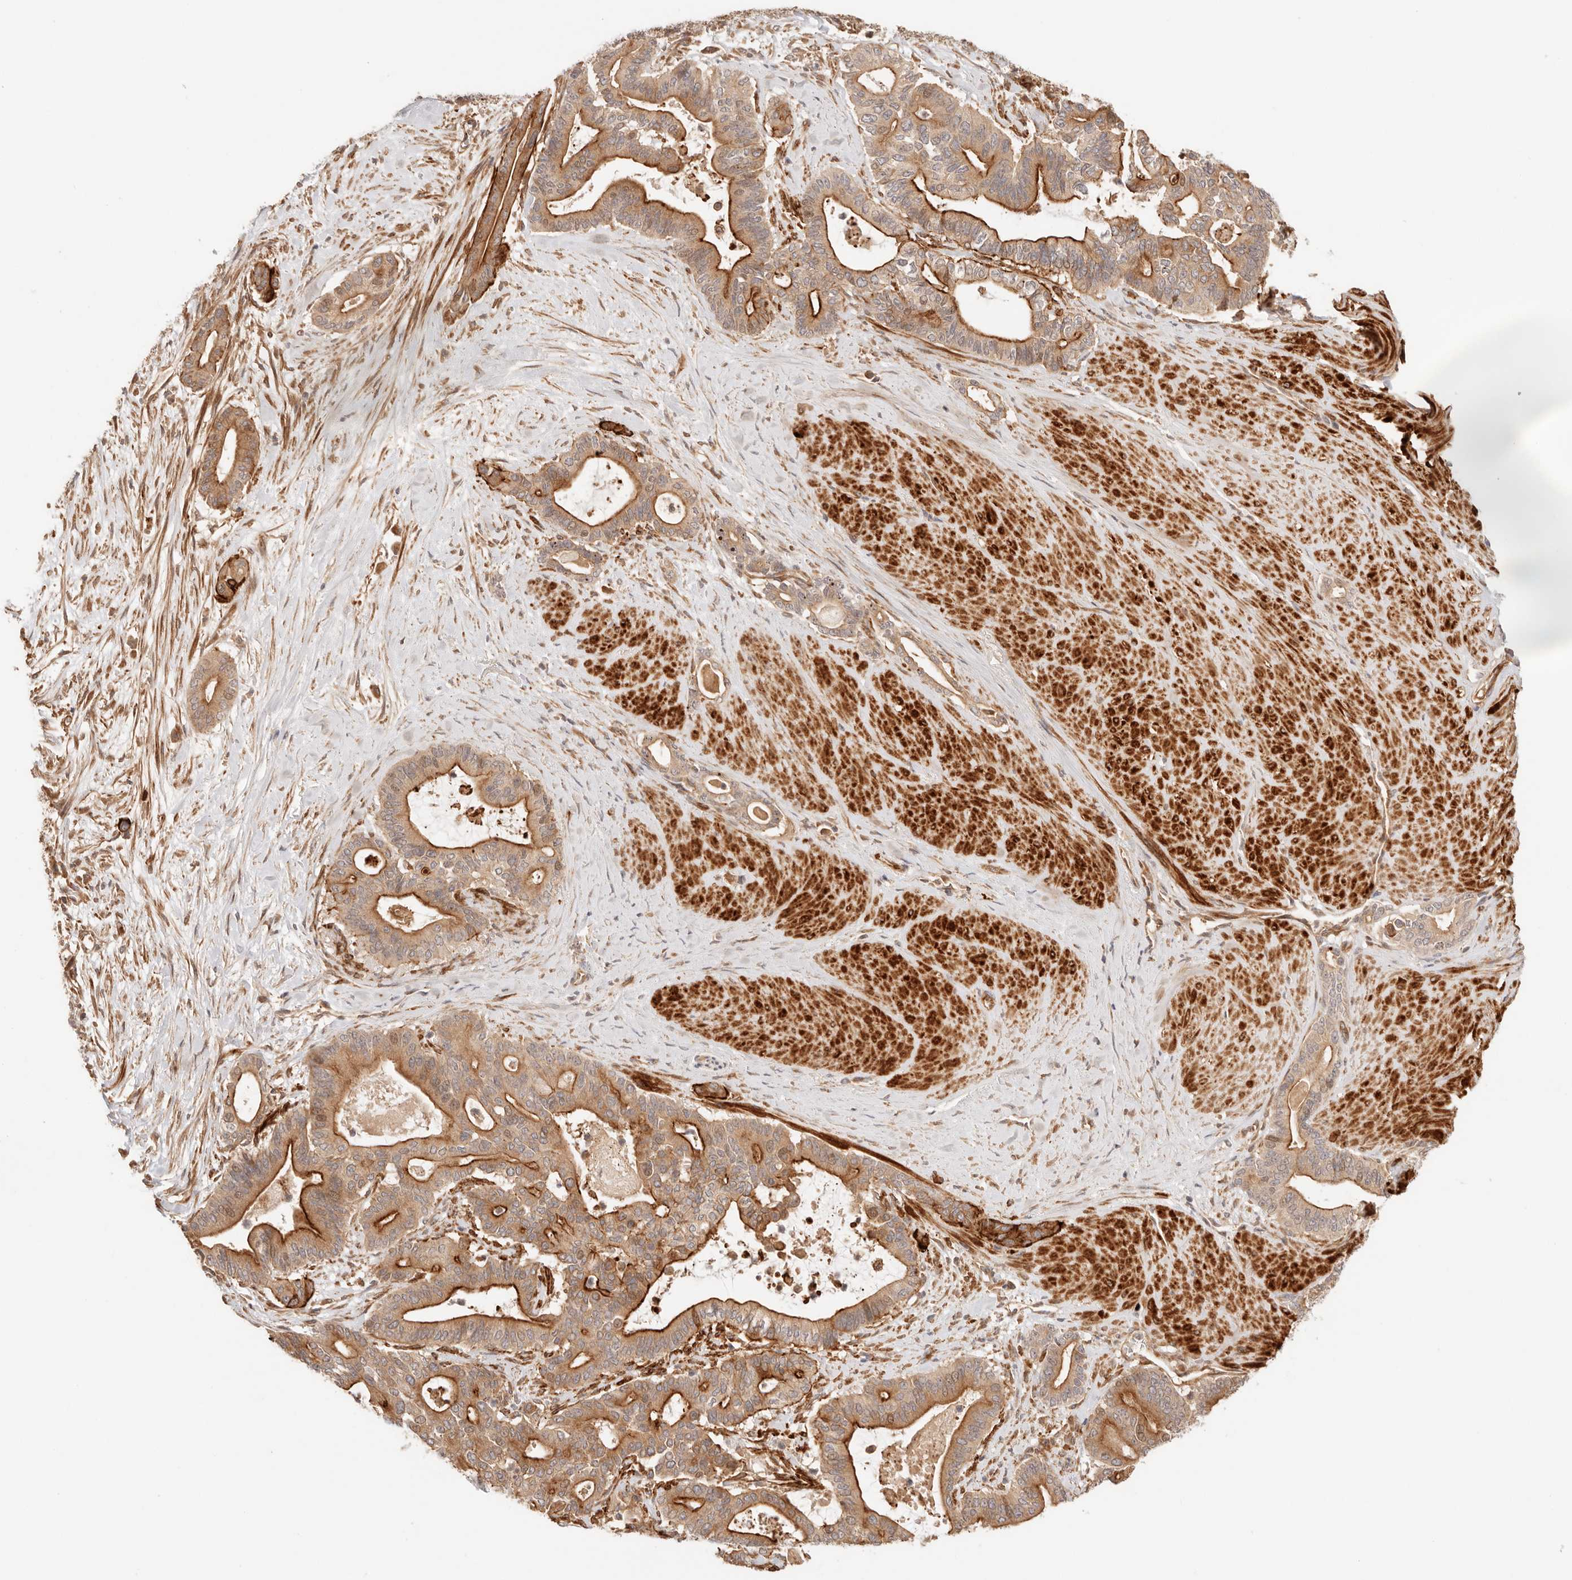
{"staining": {"intensity": "strong", "quantity": "25%-75%", "location": "cytoplasmic/membranous"}, "tissue": "pancreatic cancer", "cell_type": "Tumor cells", "image_type": "cancer", "snomed": [{"axis": "morphology", "description": "Adenocarcinoma, NOS"}, {"axis": "topography", "description": "Pancreas"}], "caption": "Immunohistochemical staining of pancreatic adenocarcinoma shows high levels of strong cytoplasmic/membranous staining in about 25%-75% of tumor cells. (DAB (3,3'-diaminobenzidine) IHC, brown staining for protein, blue staining for nuclei).", "gene": "IL1R2", "patient": {"sex": "male", "age": 63}}